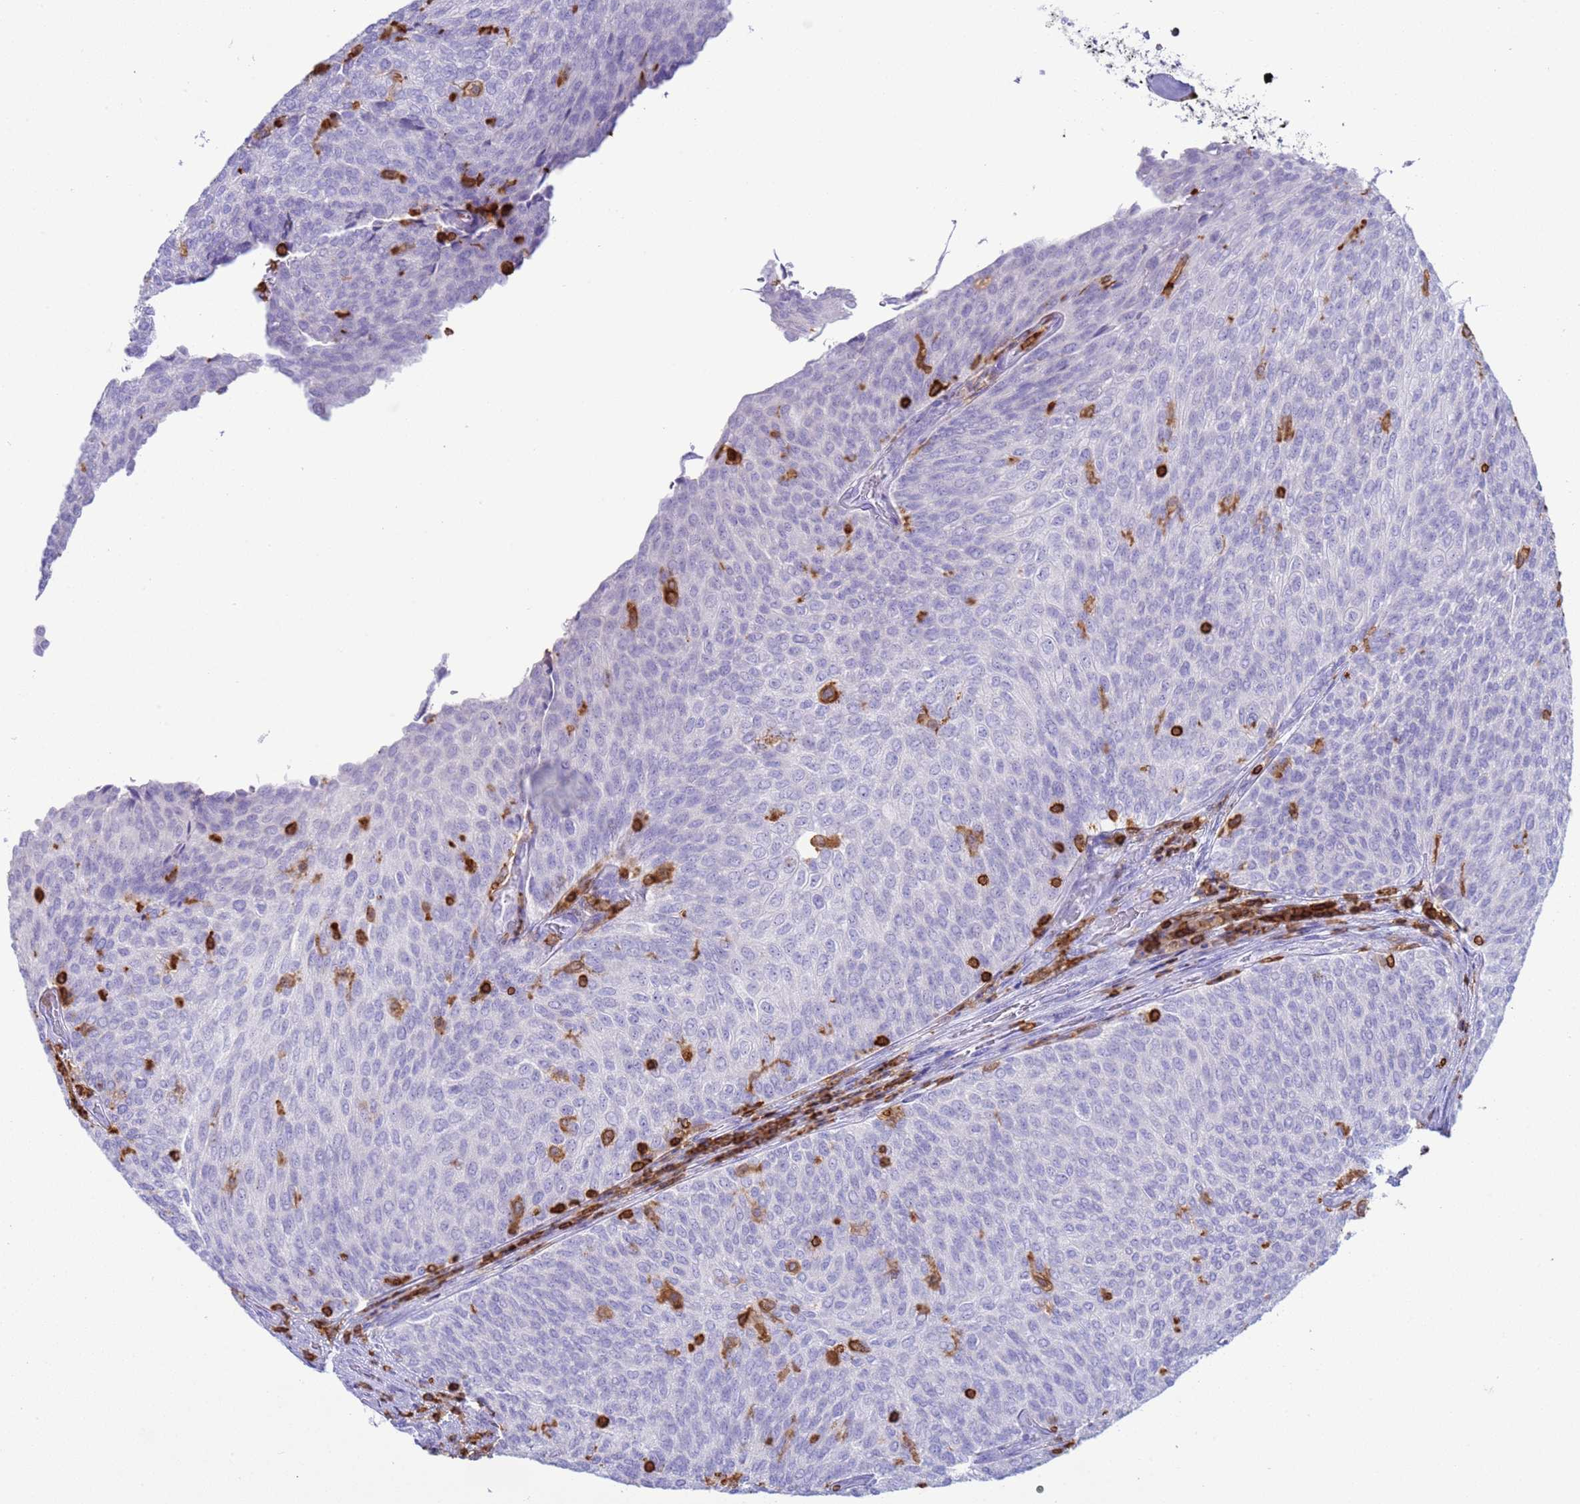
{"staining": {"intensity": "negative", "quantity": "none", "location": "none"}, "tissue": "urothelial cancer", "cell_type": "Tumor cells", "image_type": "cancer", "snomed": [{"axis": "morphology", "description": "Urothelial carcinoma, Low grade"}, {"axis": "topography", "description": "Urinary bladder"}], "caption": "Tumor cells show no significant expression in low-grade urothelial carcinoma.", "gene": "IRF5", "patient": {"sex": "female", "age": 79}}